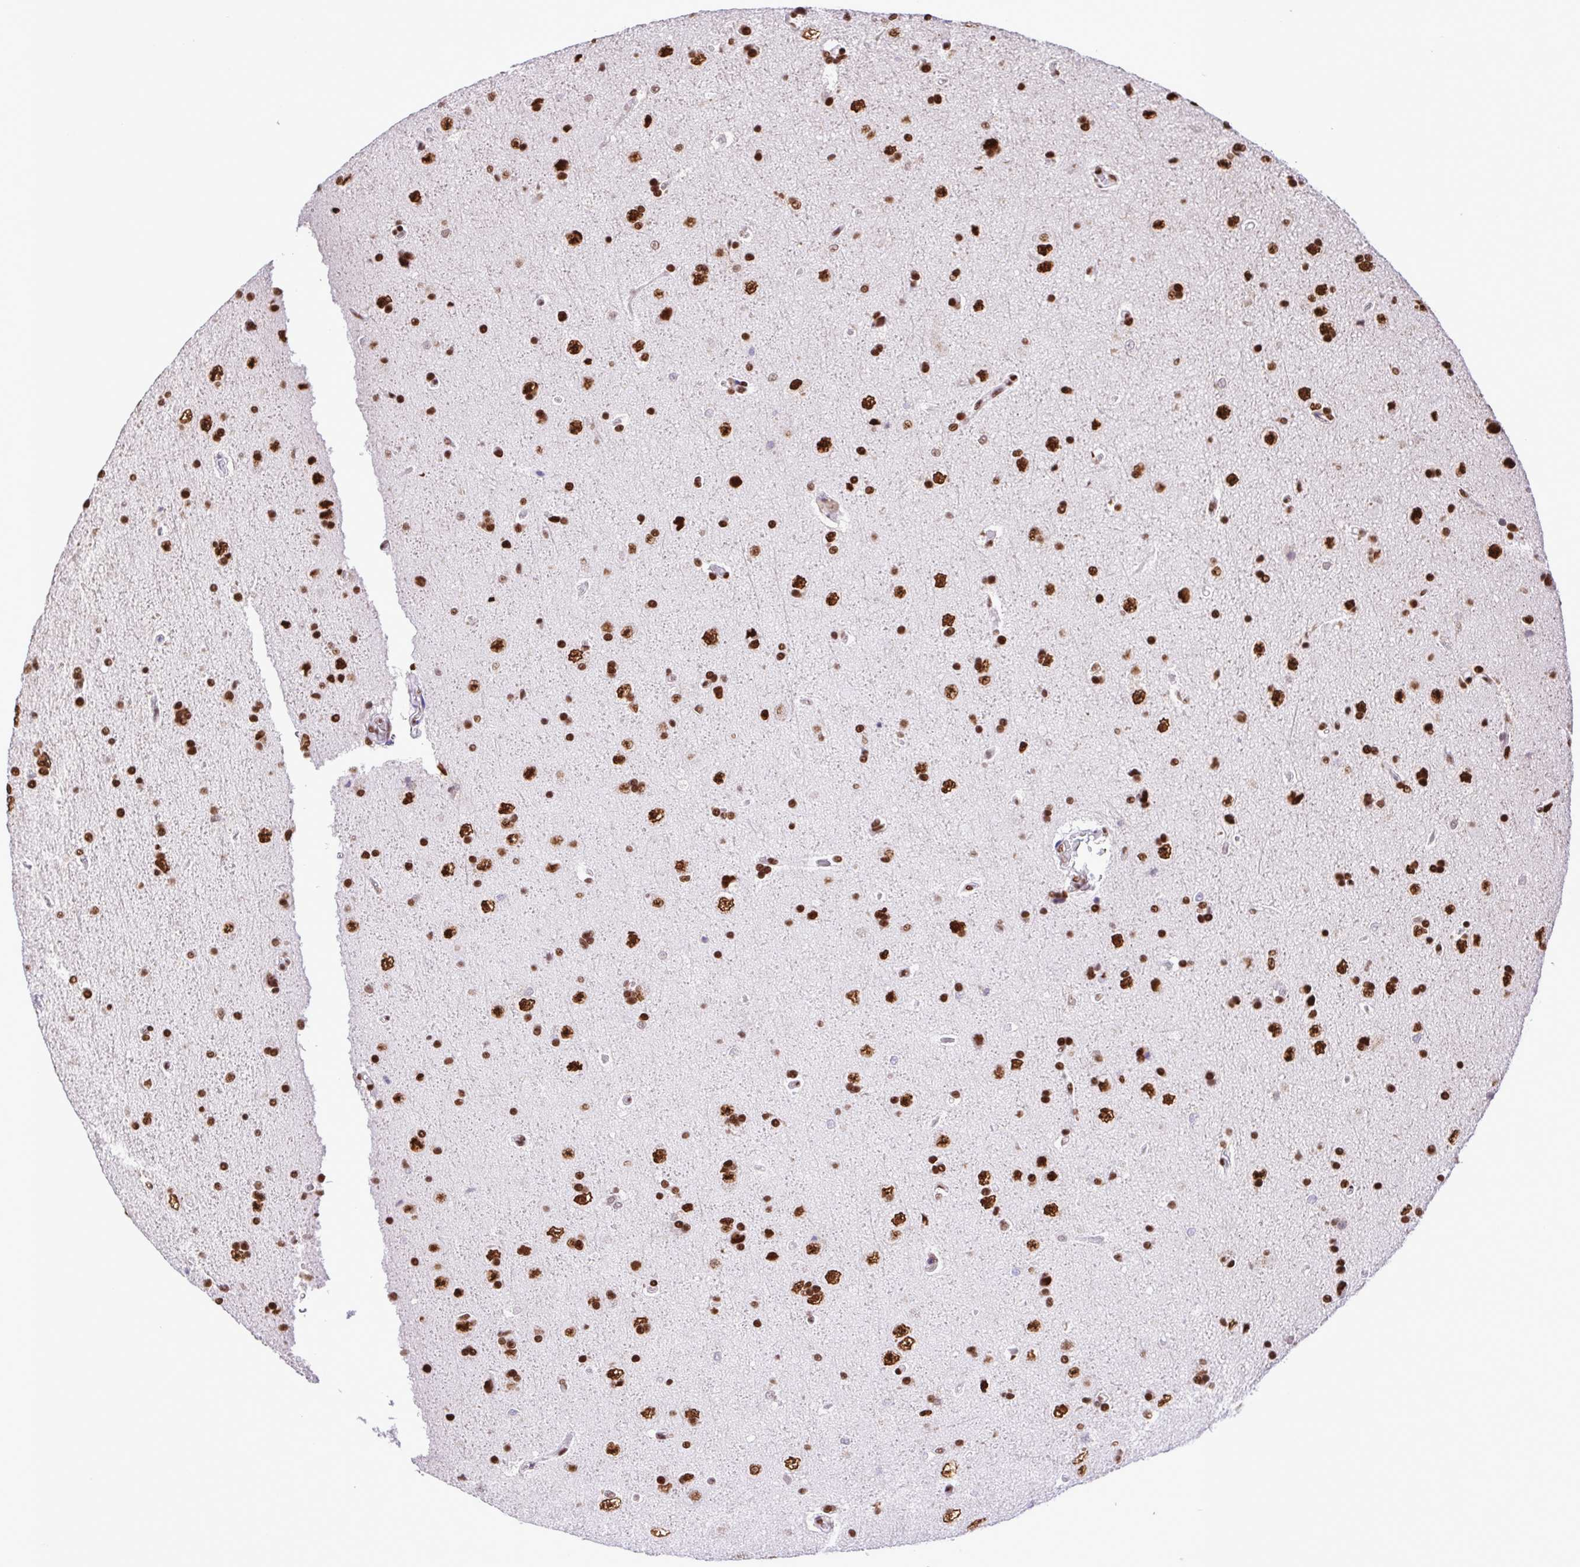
{"staining": {"intensity": "strong", "quantity": ">75%", "location": "nuclear"}, "tissue": "glioma", "cell_type": "Tumor cells", "image_type": "cancer", "snomed": [{"axis": "morphology", "description": "Glioma, malignant, High grade"}, {"axis": "topography", "description": "Cerebral cortex"}], "caption": "IHC of human malignant glioma (high-grade) shows high levels of strong nuclear positivity in about >75% of tumor cells.", "gene": "TRIM28", "patient": {"sex": "male", "age": 70}}